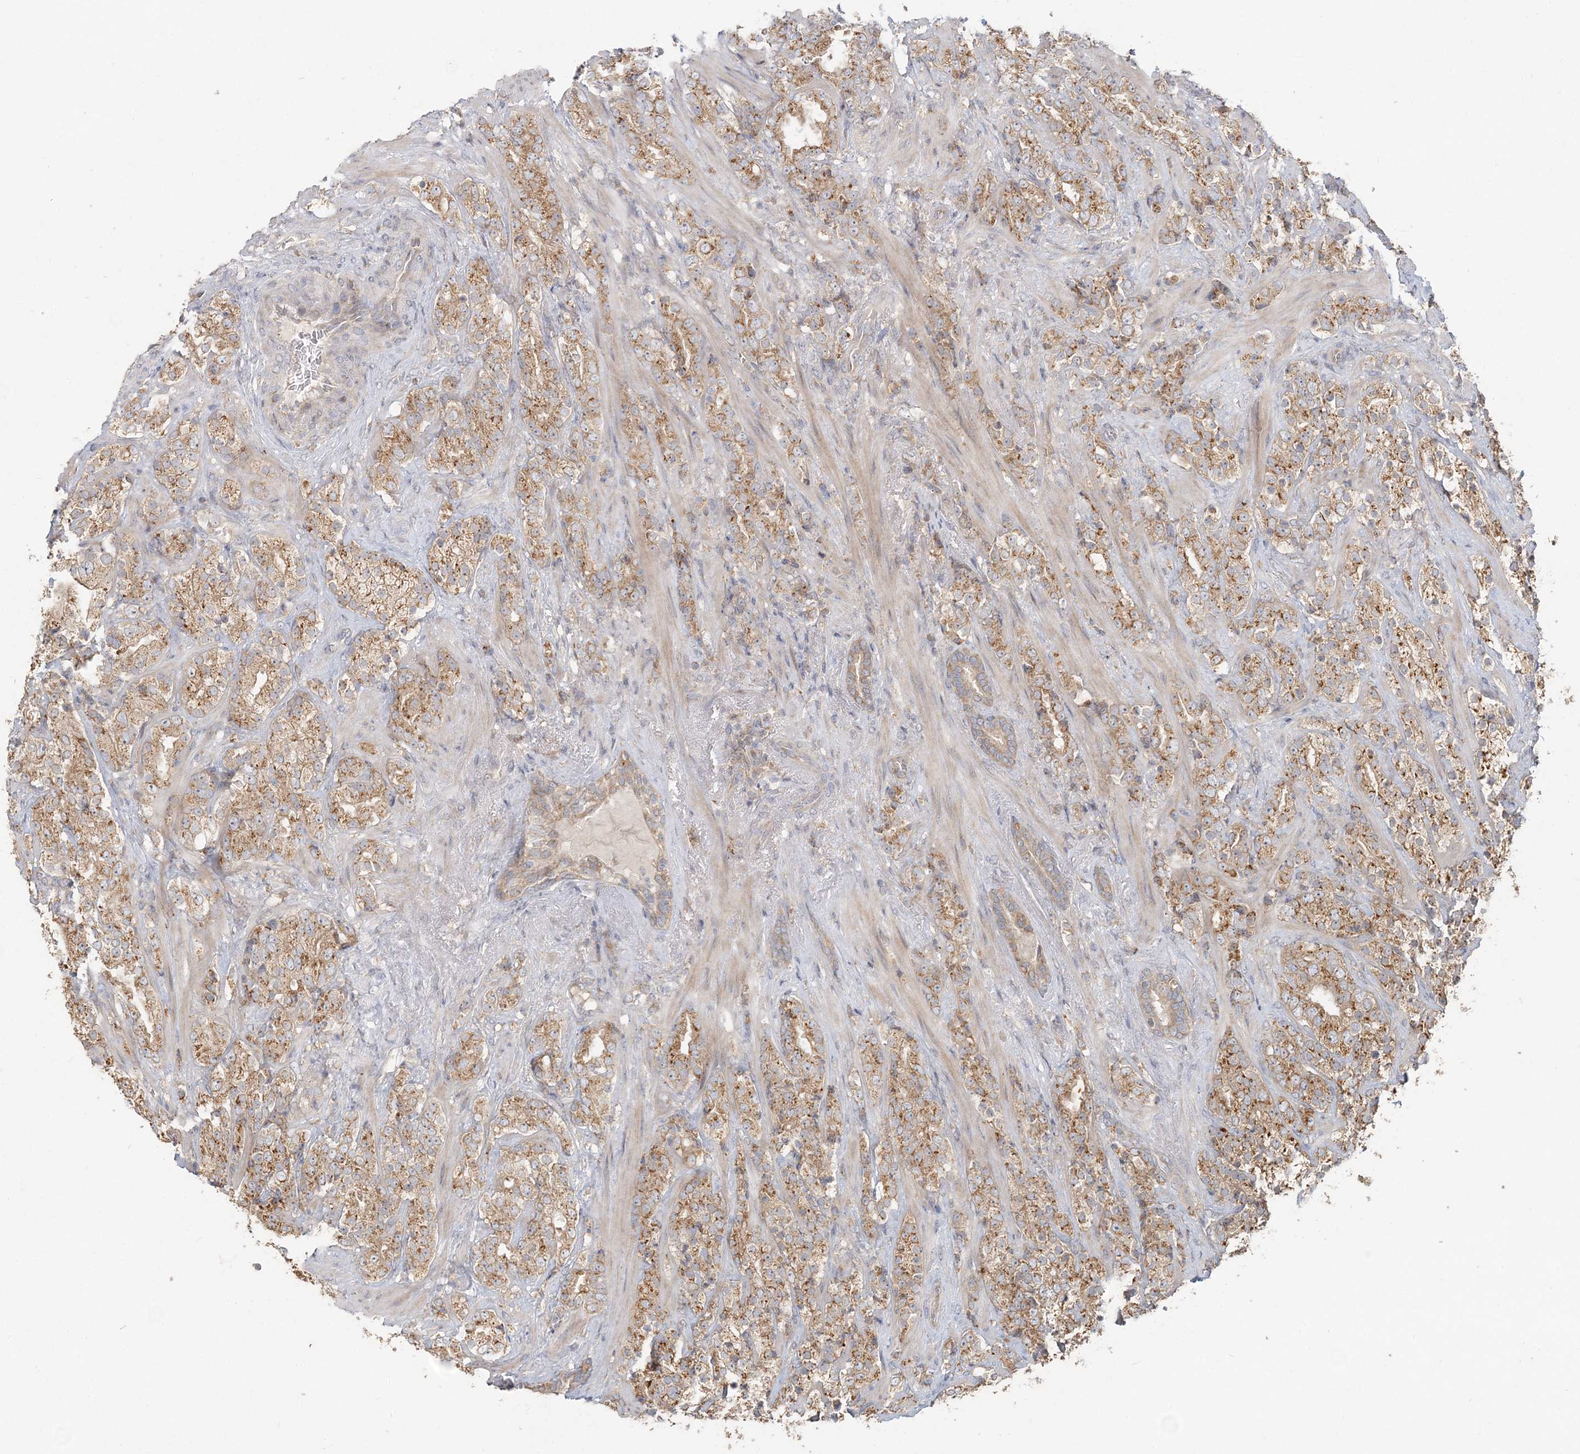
{"staining": {"intensity": "moderate", "quantity": ">75%", "location": "cytoplasmic/membranous"}, "tissue": "prostate cancer", "cell_type": "Tumor cells", "image_type": "cancer", "snomed": [{"axis": "morphology", "description": "Adenocarcinoma, High grade"}, {"axis": "topography", "description": "Prostate"}], "caption": "The immunohistochemical stain labels moderate cytoplasmic/membranous expression in tumor cells of high-grade adenocarcinoma (prostate) tissue.", "gene": "RAB14", "patient": {"sex": "male", "age": 71}}